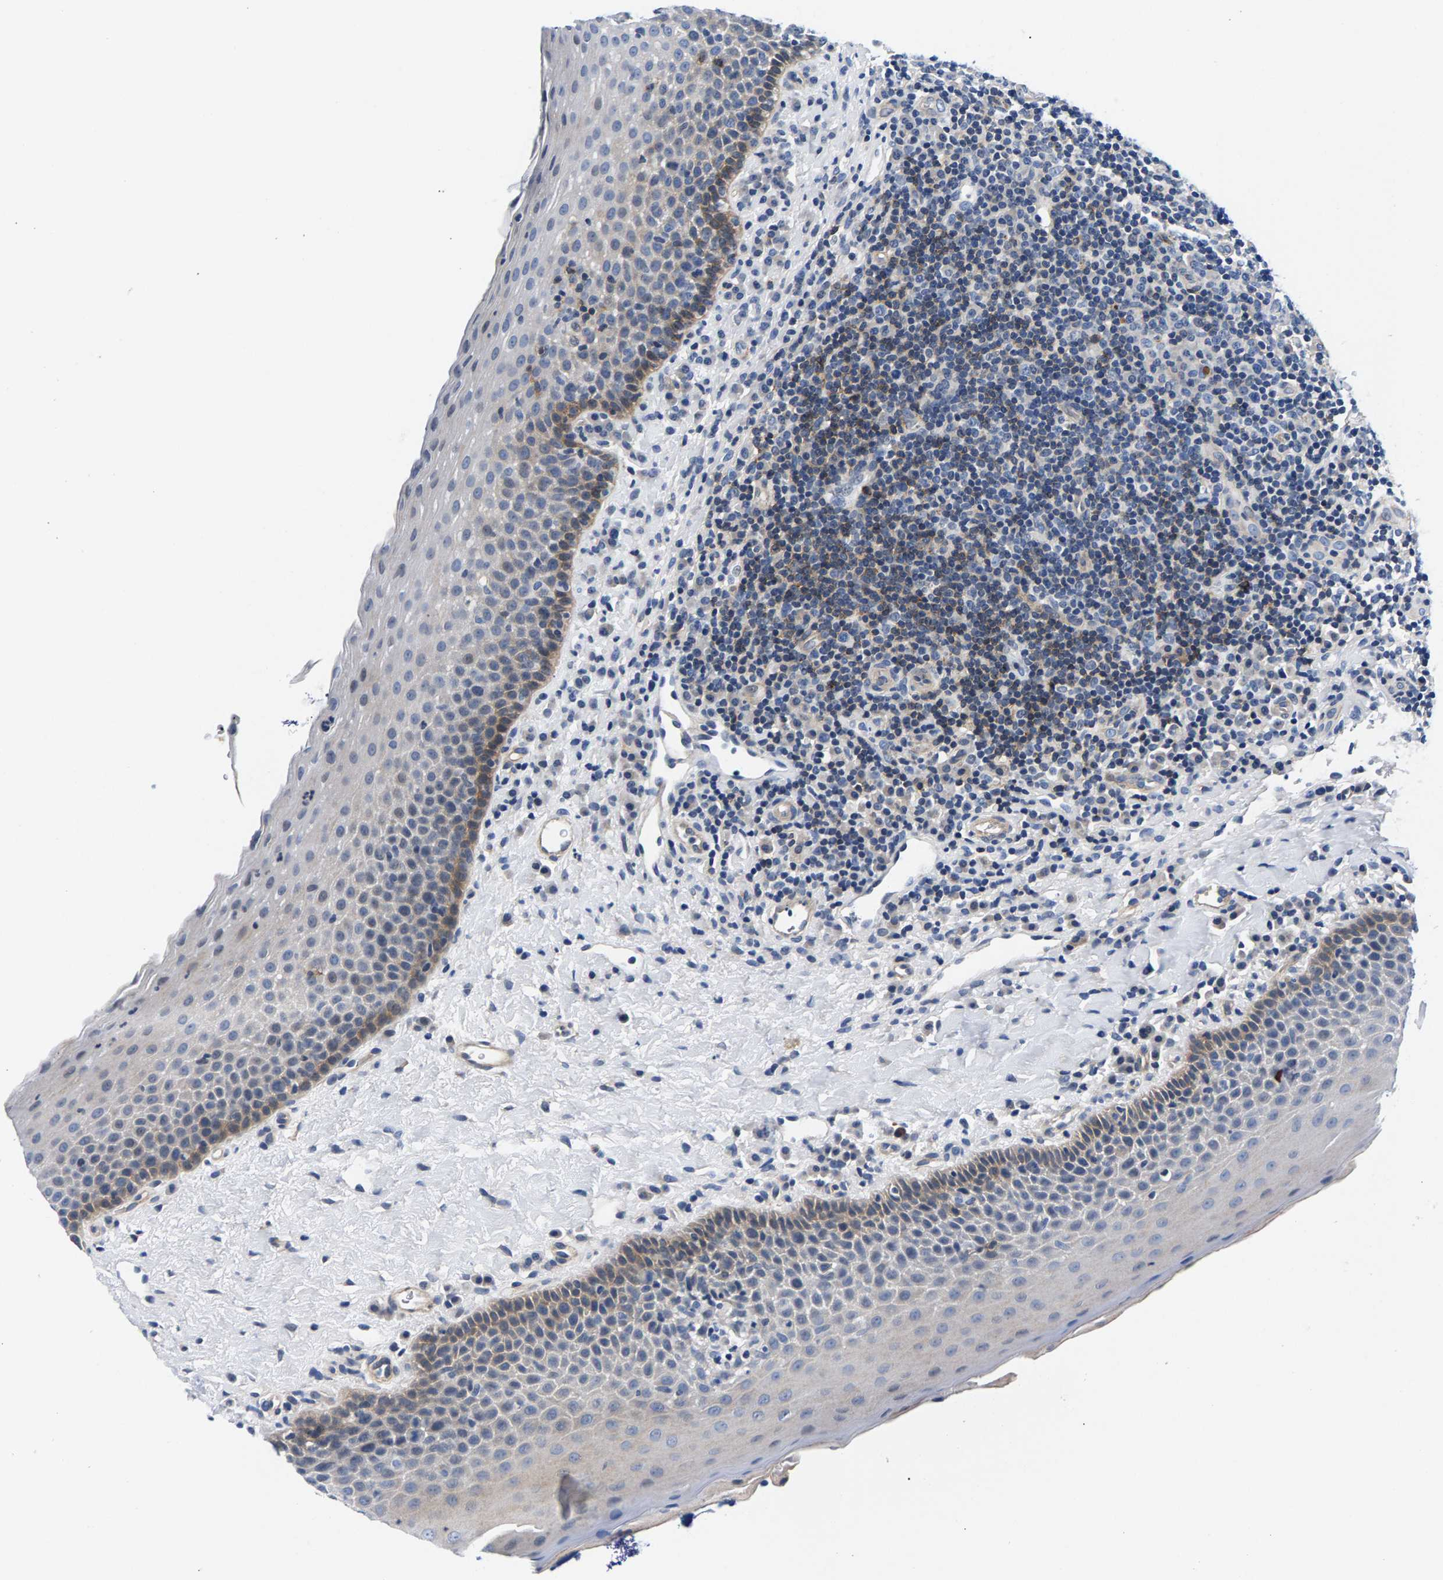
{"staining": {"intensity": "negative", "quantity": "none", "location": "none"}, "tissue": "tonsil", "cell_type": "Germinal center cells", "image_type": "normal", "snomed": [{"axis": "morphology", "description": "Normal tissue, NOS"}, {"axis": "topography", "description": "Tonsil"}], "caption": "IHC image of unremarkable tonsil: tonsil stained with DAB (3,3'-diaminobenzidine) reveals no significant protein staining in germinal center cells.", "gene": "P2RY4", "patient": {"sex": "male", "age": 17}}